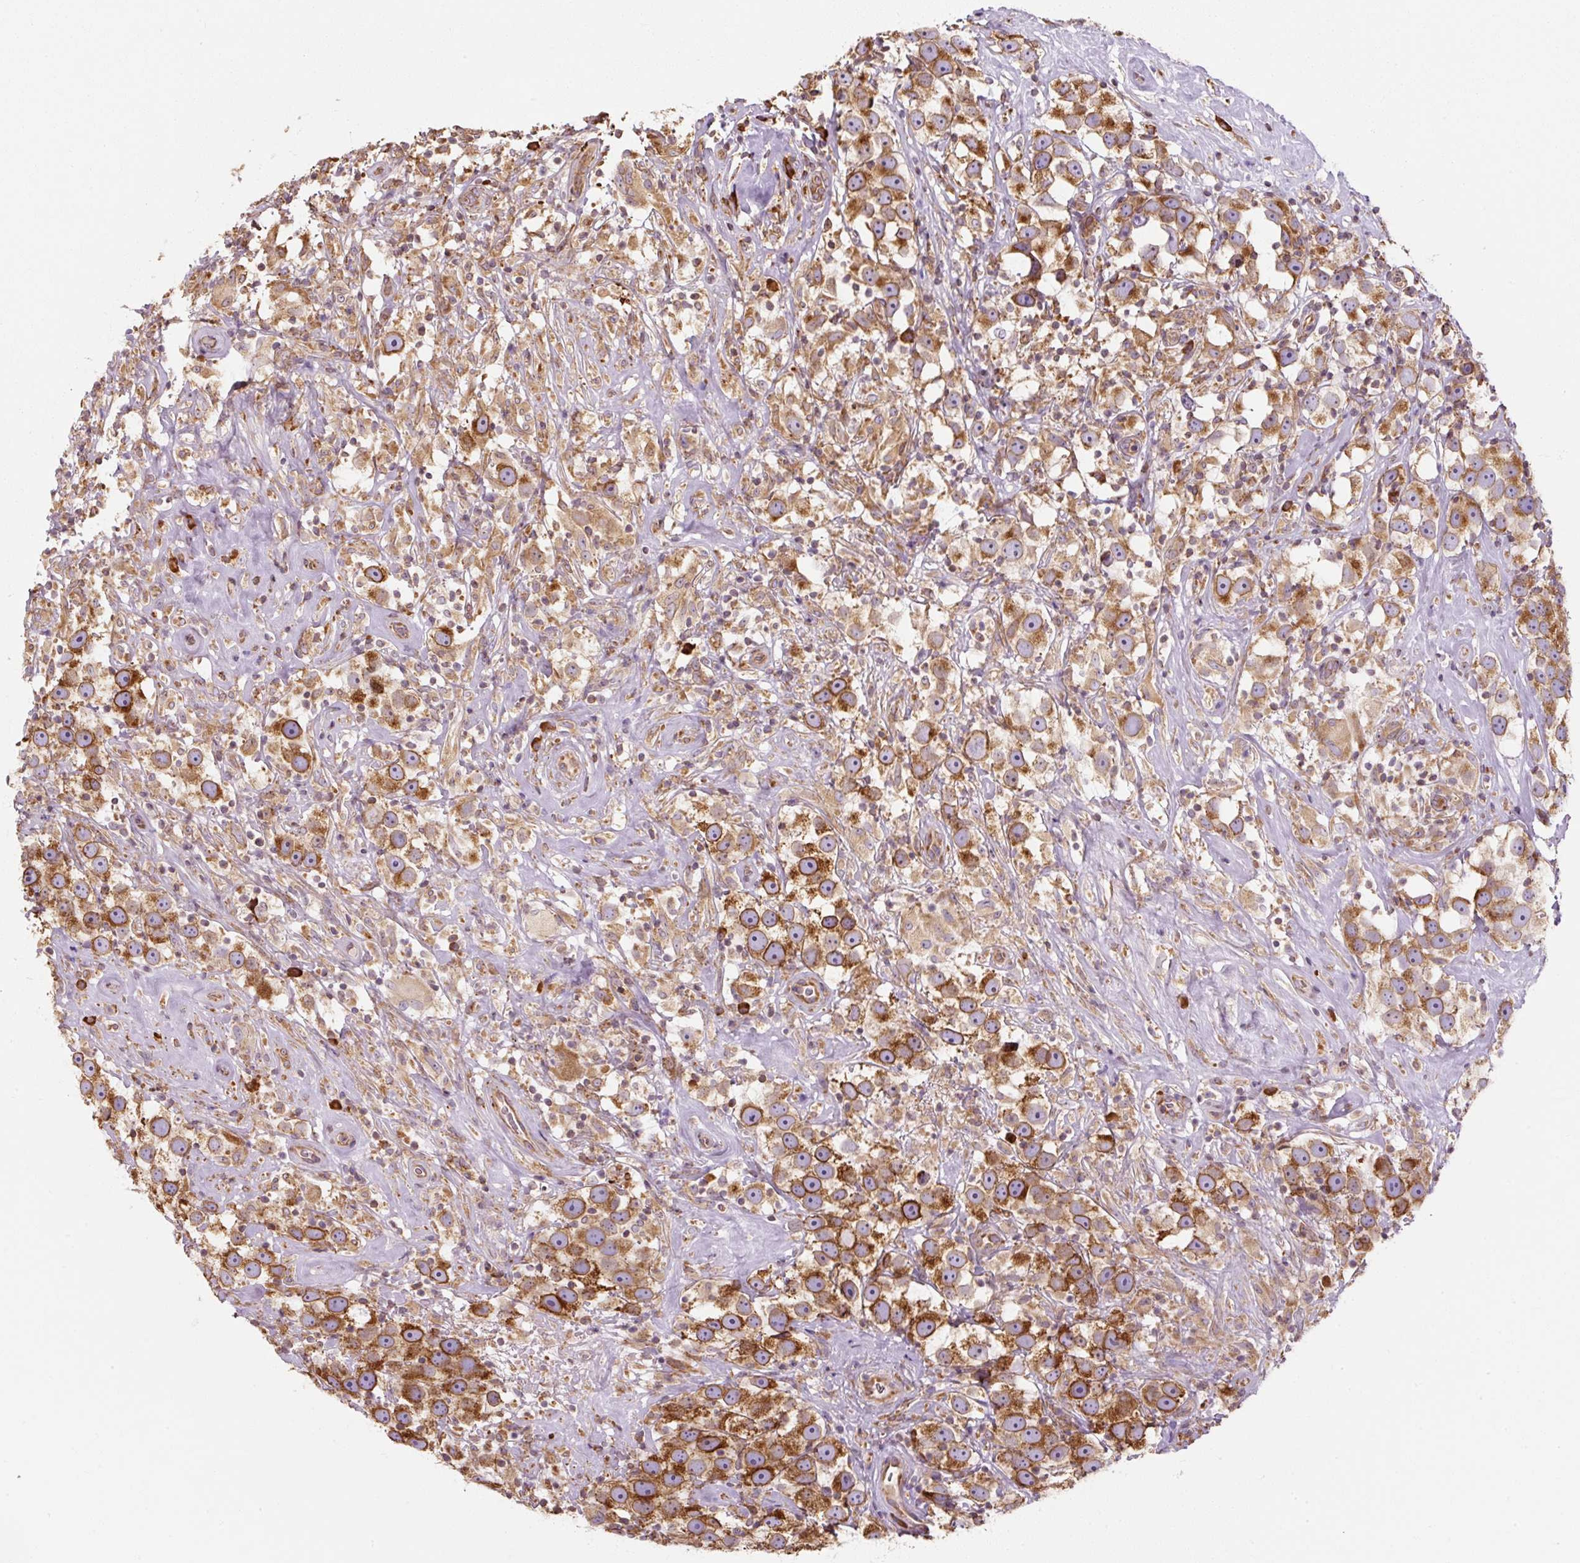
{"staining": {"intensity": "strong", "quantity": ">75%", "location": "cytoplasmic/membranous"}, "tissue": "testis cancer", "cell_type": "Tumor cells", "image_type": "cancer", "snomed": [{"axis": "morphology", "description": "Seminoma, NOS"}, {"axis": "topography", "description": "Testis"}], "caption": "The immunohistochemical stain shows strong cytoplasmic/membranous expression in tumor cells of testis cancer tissue.", "gene": "PRKCSH", "patient": {"sex": "male", "age": 49}}